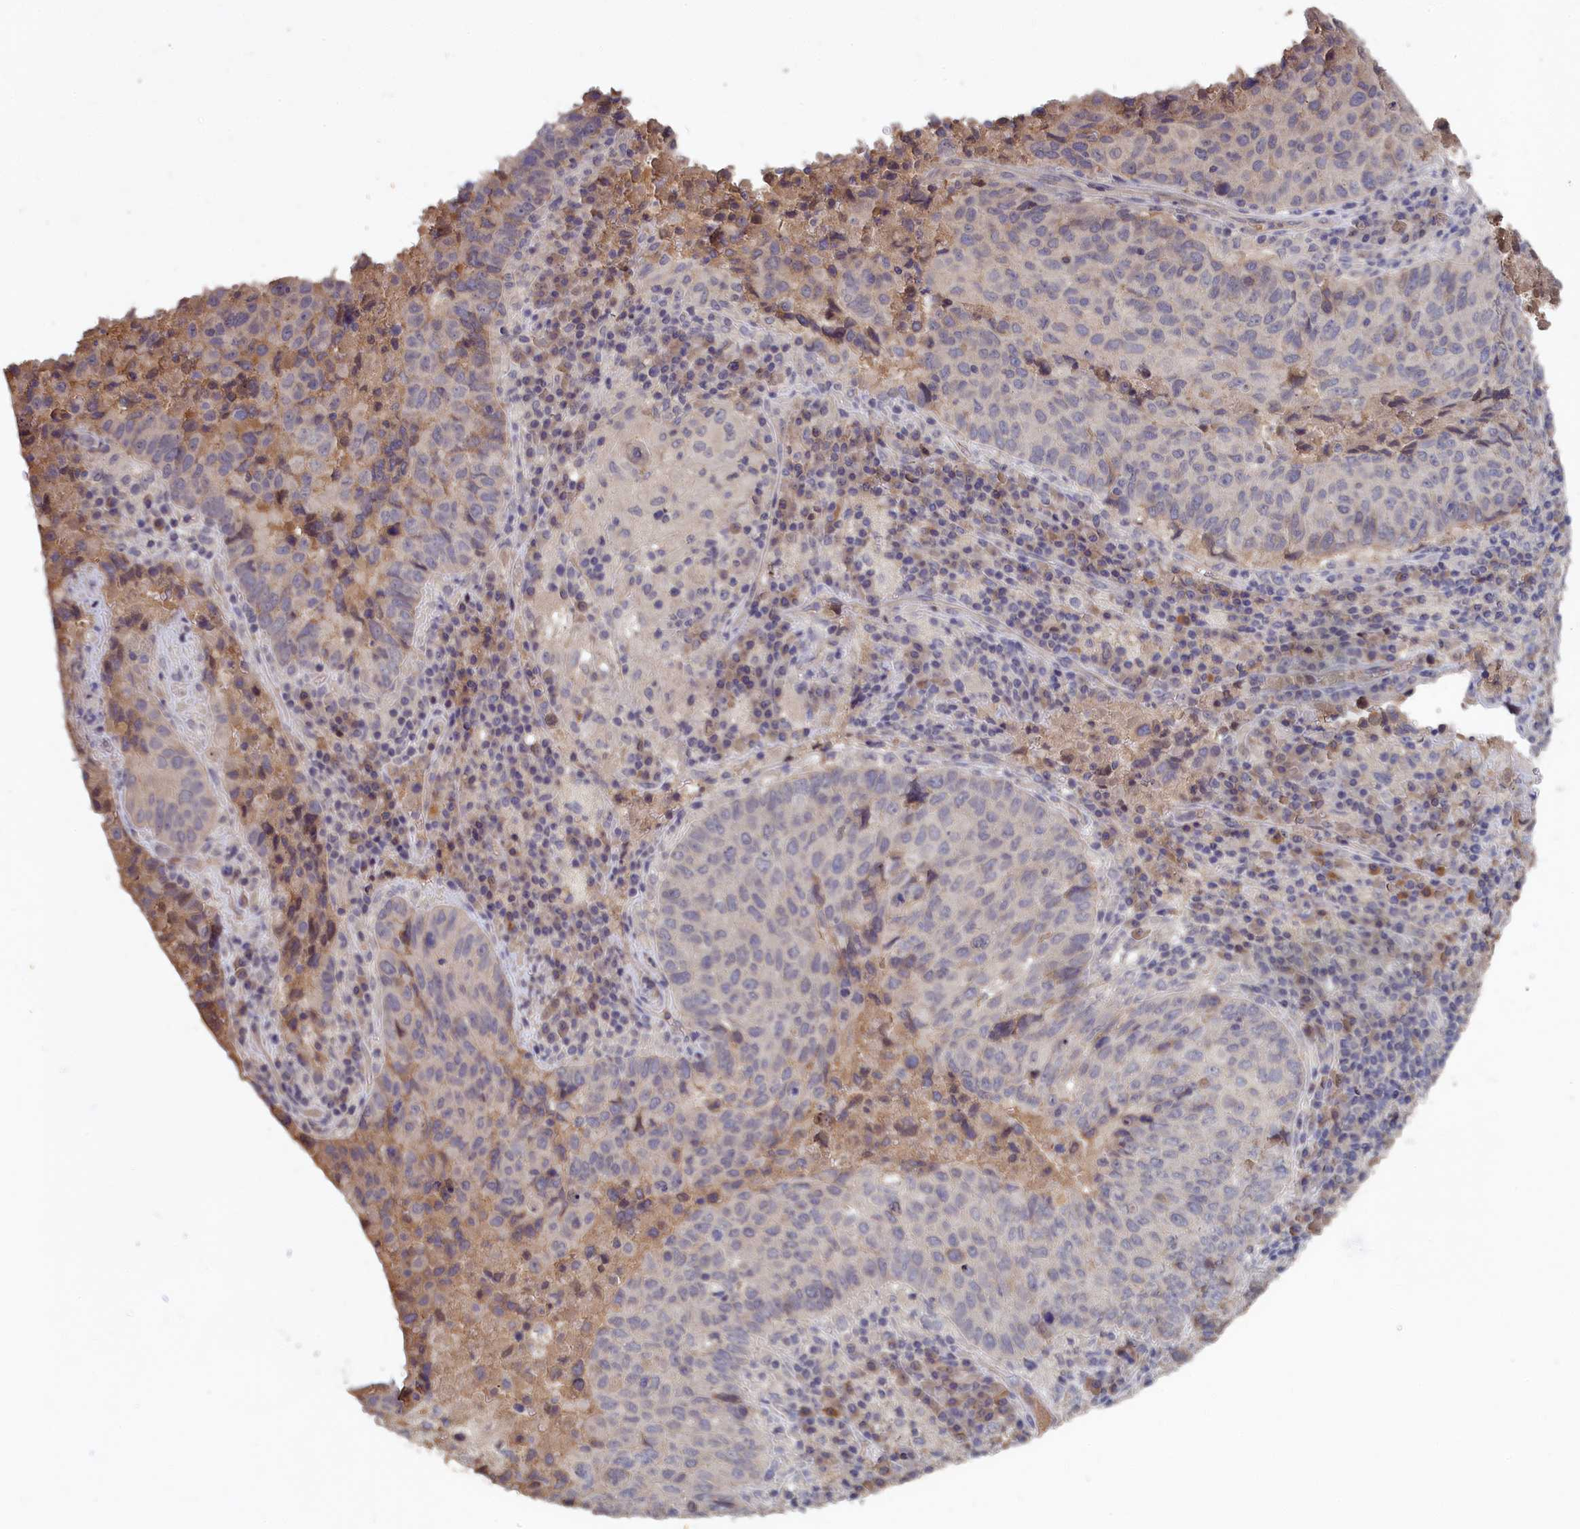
{"staining": {"intensity": "weak", "quantity": "<25%", "location": "cytoplasmic/membranous"}, "tissue": "lung cancer", "cell_type": "Tumor cells", "image_type": "cancer", "snomed": [{"axis": "morphology", "description": "Squamous cell carcinoma, NOS"}, {"axis": "topography", "description": "Lung"}], "caption": "The photomicrograph displays no significant staining in tumor cells of lung squamous cell carcinoma.", "gene": "CELF5", "patient": {"sex": "male", "age": 73}}